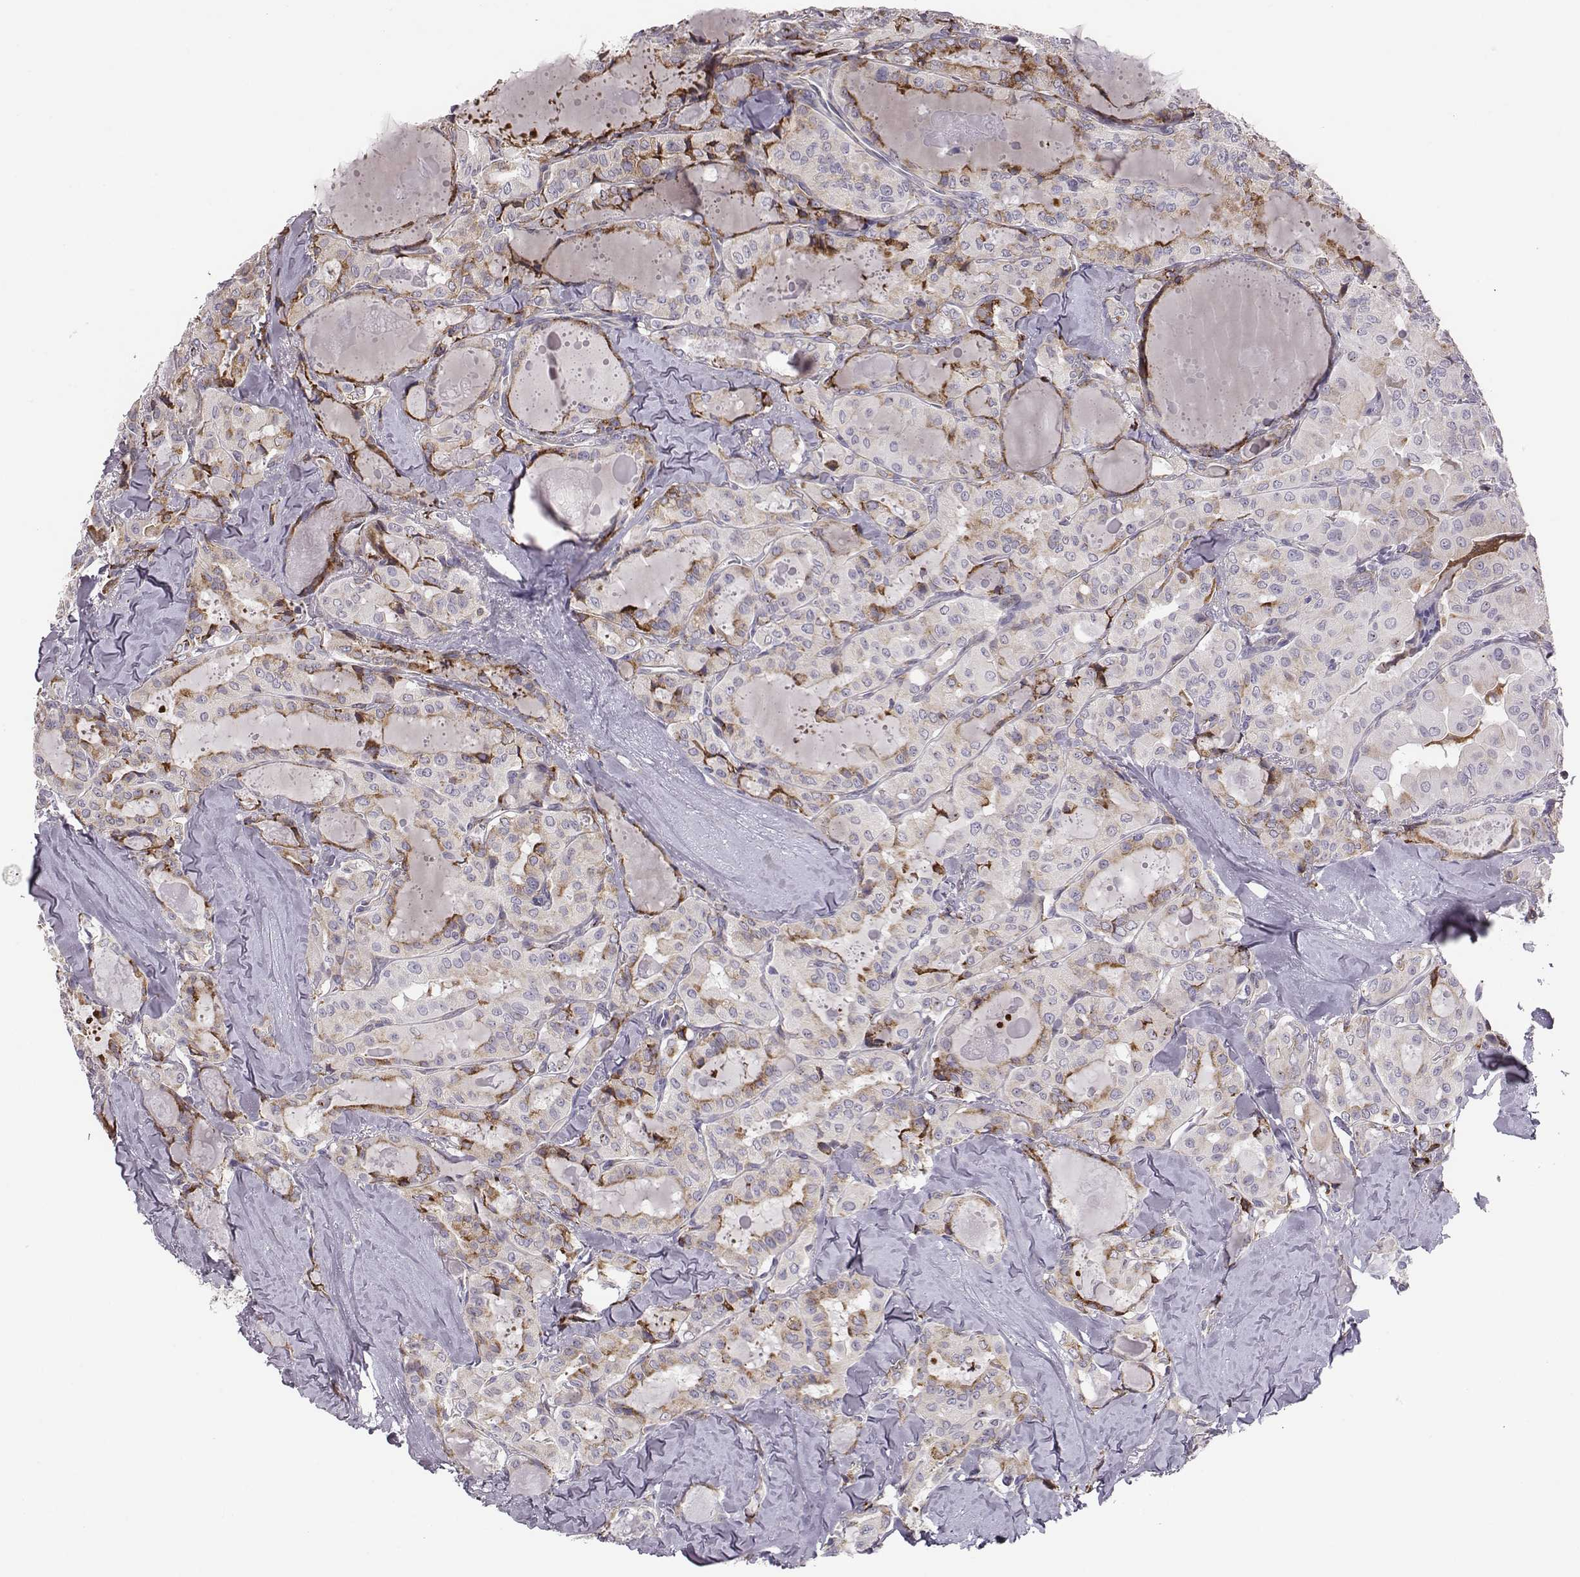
{"staining": {"intensity": "moderate", "quantity": "<25%", "location": "cytoplasmic/membranous"}, "tissue": "thyroid cancer", "cell_type": "Tumor cells", "image_type": "cancer", "snomed": [{"axis": "morphology", "description": "Papillary adenocarcinoma, NOS"}, {"axis": "topography", "description": "Thyroid gland"}], "caption": "Thyroid cancer stained for a protein shows moderate cytoplasmic/membranous positivity in tumor cells. The protein of interest is shown in brown color, while the nuclei are stained blue.", "gene": "SELENOI", "patient": {"sex": "female", "age": 41}}